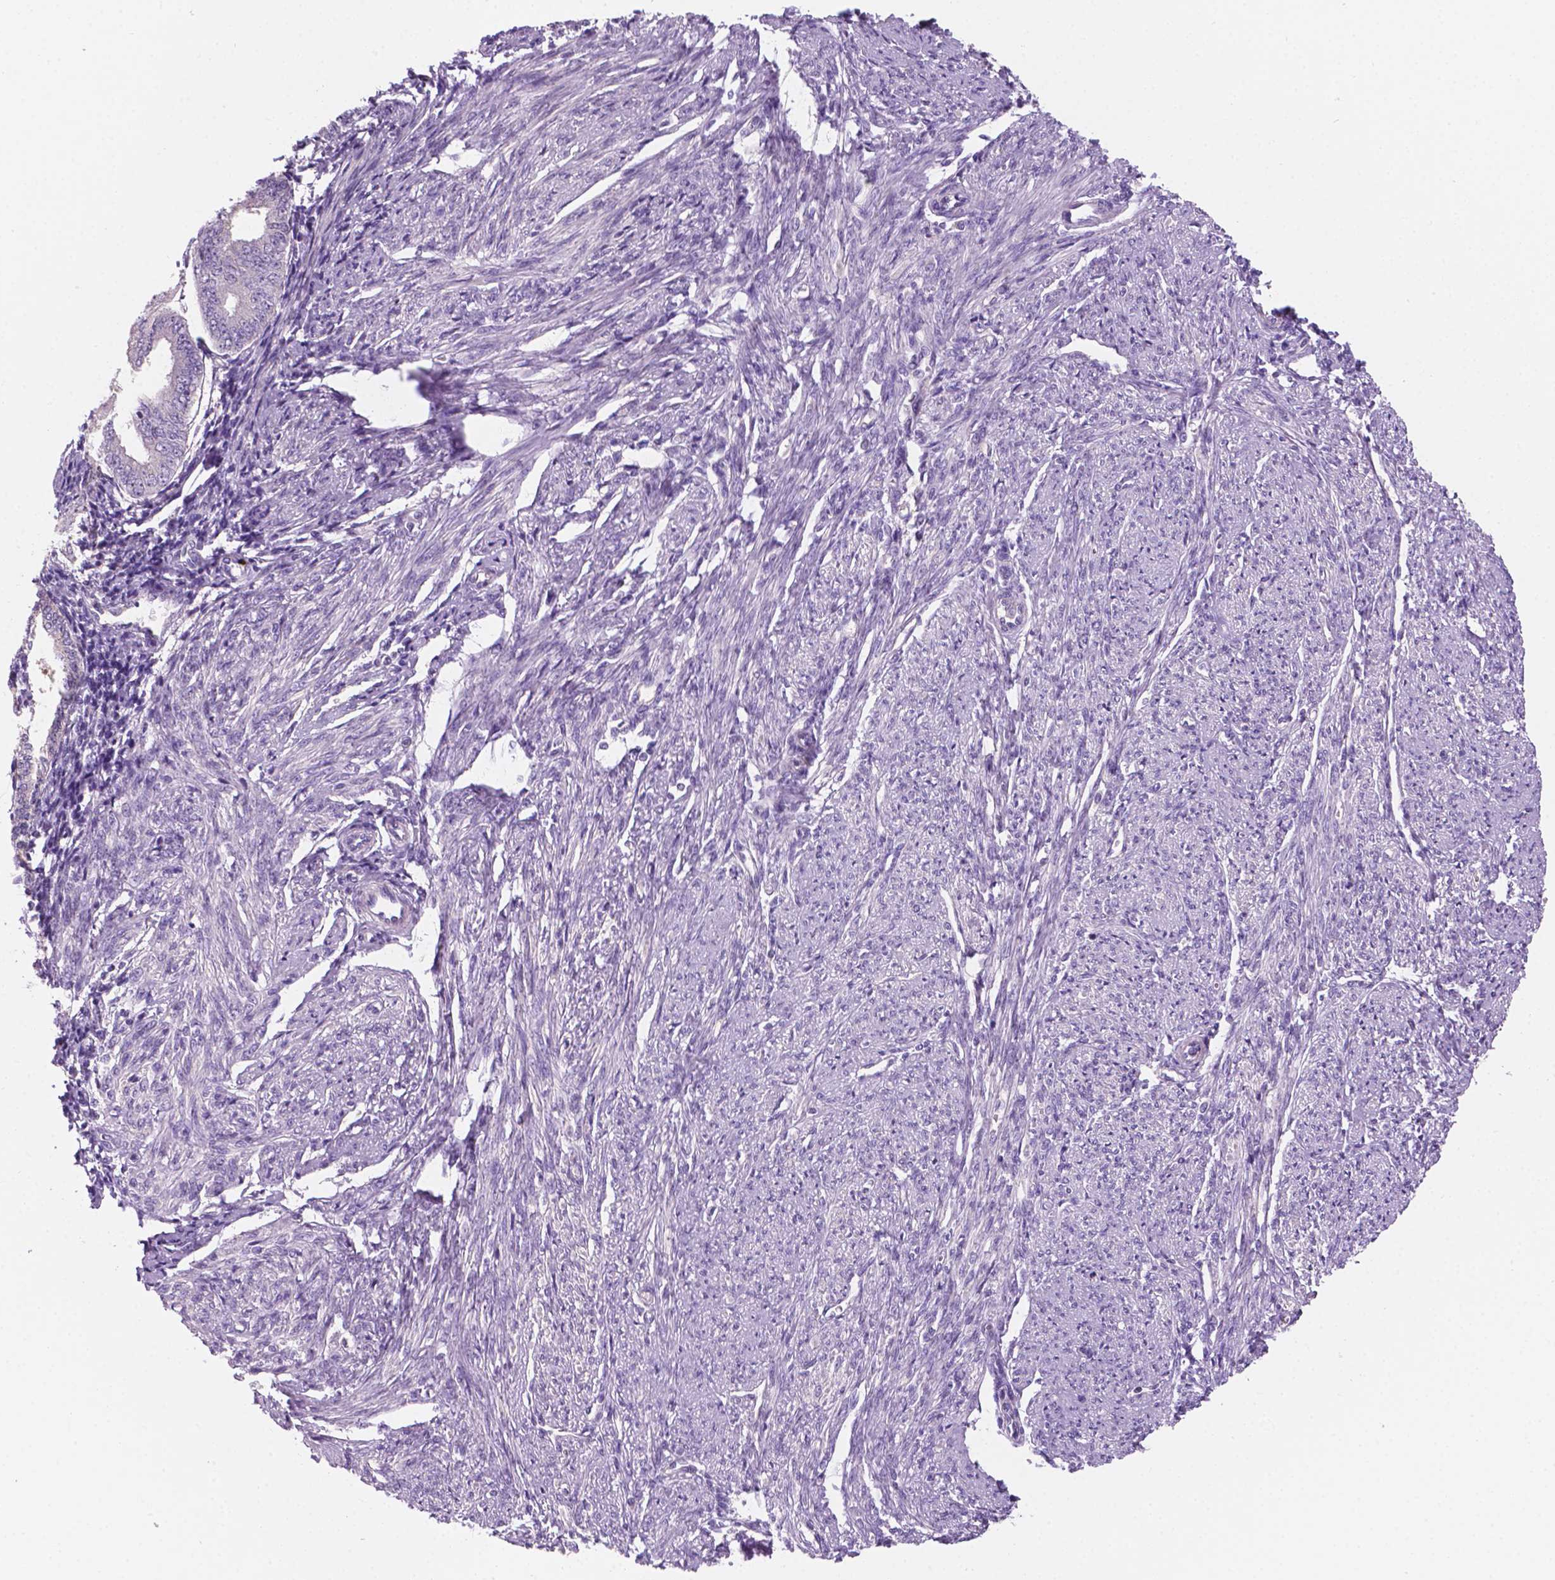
{"staining": {"intensity": "negative", "quantity": "none", "location": "none"}, "tissue": "smooth muscle", "cell_type": "Smooth muscle cells", "image_type": "normal", "snomed": [{"axis": "morphology", "description": "Normal tissue, NOS"}, {"axis": "topography", "description": "Smooth muscle"}], "caption": "Immunohistochemistry (IHC) histopathology image of benign smooth muscle: human smooth muscle stained with DAB exhibits no significant protein staining in smooth muscle cells. Nuclei are stained in blue.", "gene": "SBSN", "patient": {"sex": "female", "age": 65}}